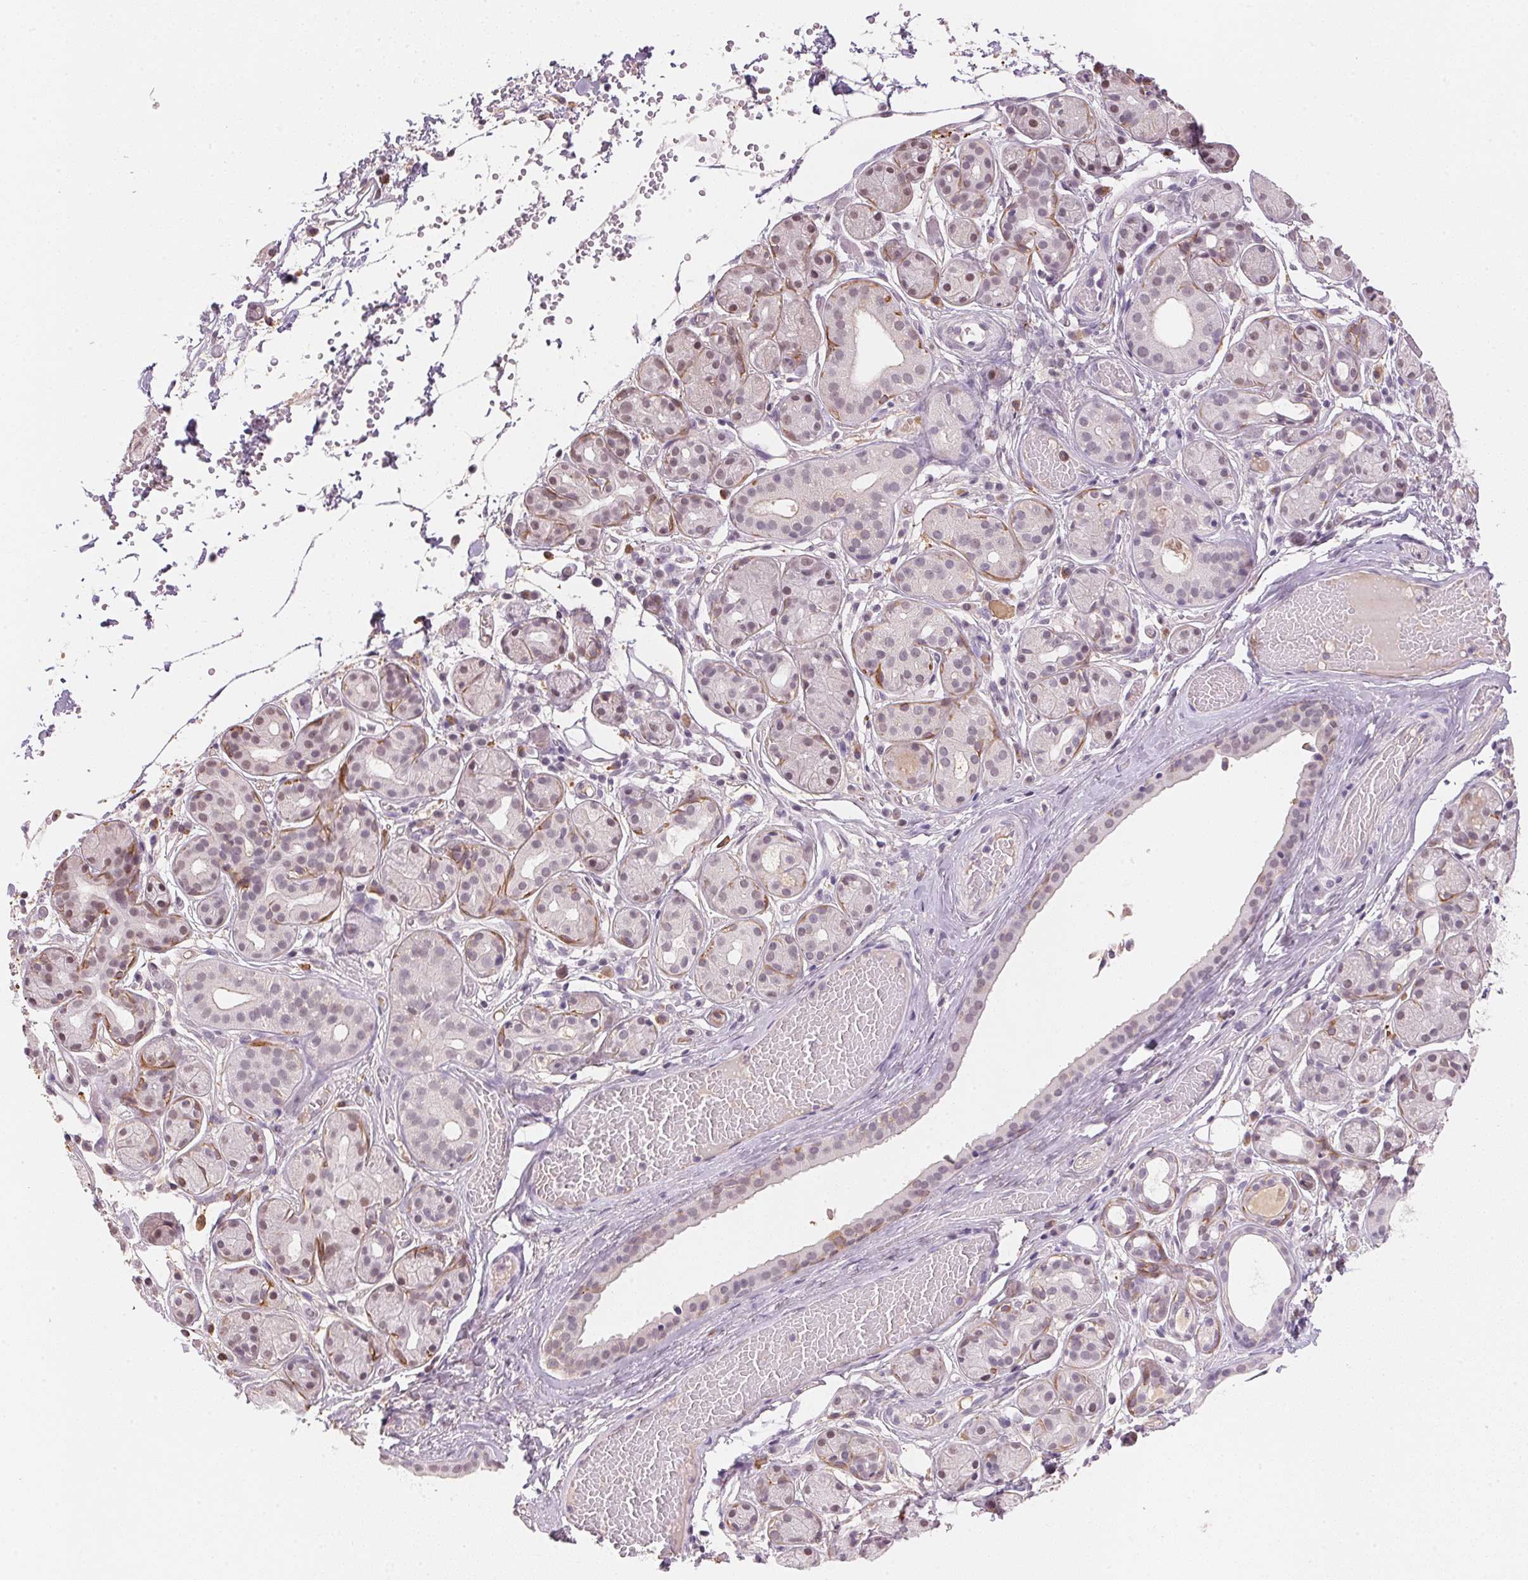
{"staining": {"intensity": "moderate", "quantity": "<25%", "location": "nuclear"}, "tissue": "salivary gland", "cell_type": "Glandular cells", "image_type": "normal", "snomed": [{"axis": "morphology", "description": "Normal tissue, NOS"}, {"axis": "topography", "description": "Salivary gland"}, {"axis": "topography", "description": "Peripheral nerve tissue"}], "caption": "Immunohistochemical staining of benign human salivary gland exhibits <25% levels of moderate nuclear protein expression in about <25% of glandular cells. (DAB = brown stain, brightfield microscopy at high magnification).", "gene": "FNDC4", "patient": {"sex": "male", "age": 71}}